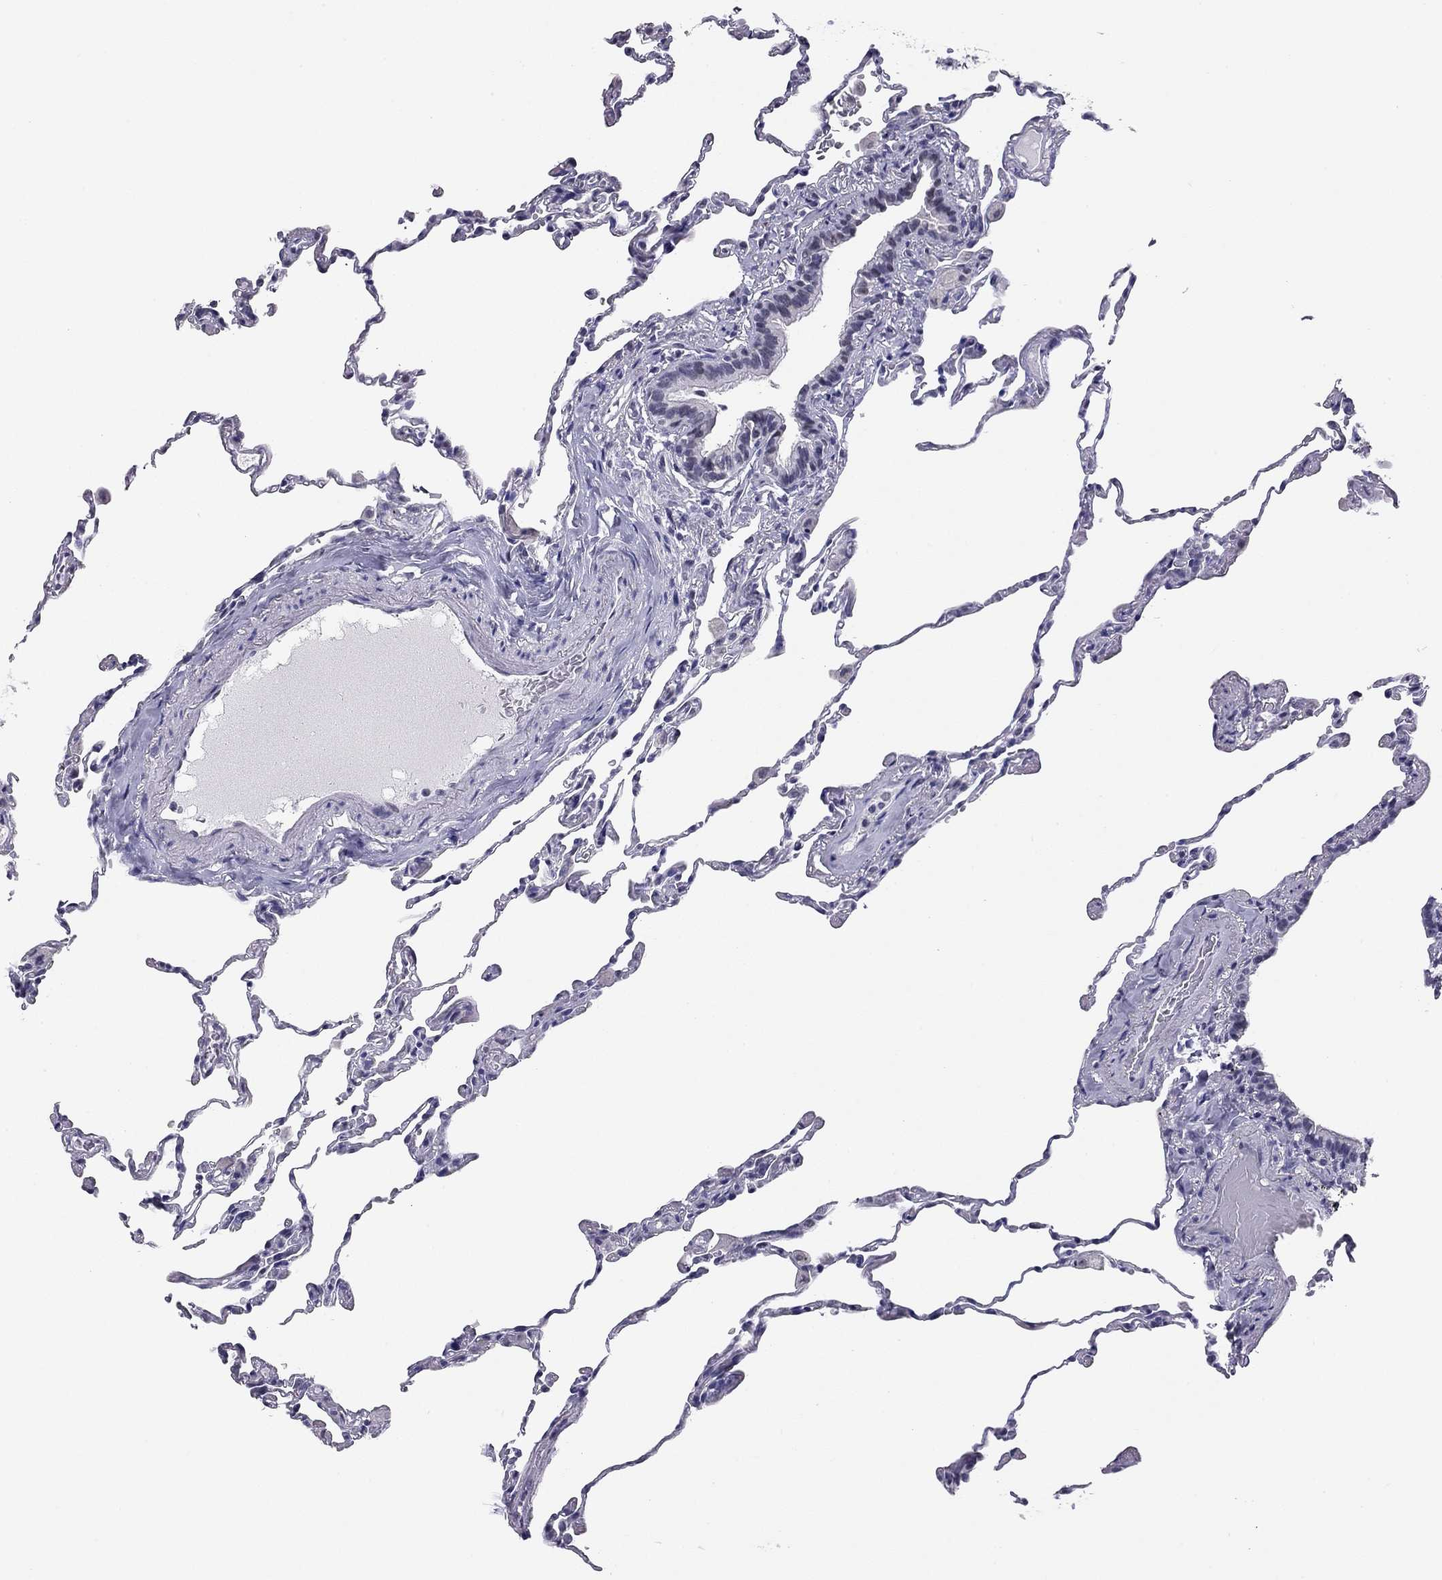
{"staining": {"intensity": "negative", "quantity": "none", "location": "none"}, "tissue": "lung", "cell_type": "Alveolar cells", "image_type": "normal", "snomed": [{"axis": "morphology", "description": "Normal tissue, NOS"}, {"axis": "topography", "description": "Lung"}], "caption": "Lung stained for a protein using IHC displays no expression alveolar cells.", "gene": "DOT1L", "patient": {"sex": "female", "age": 57}}